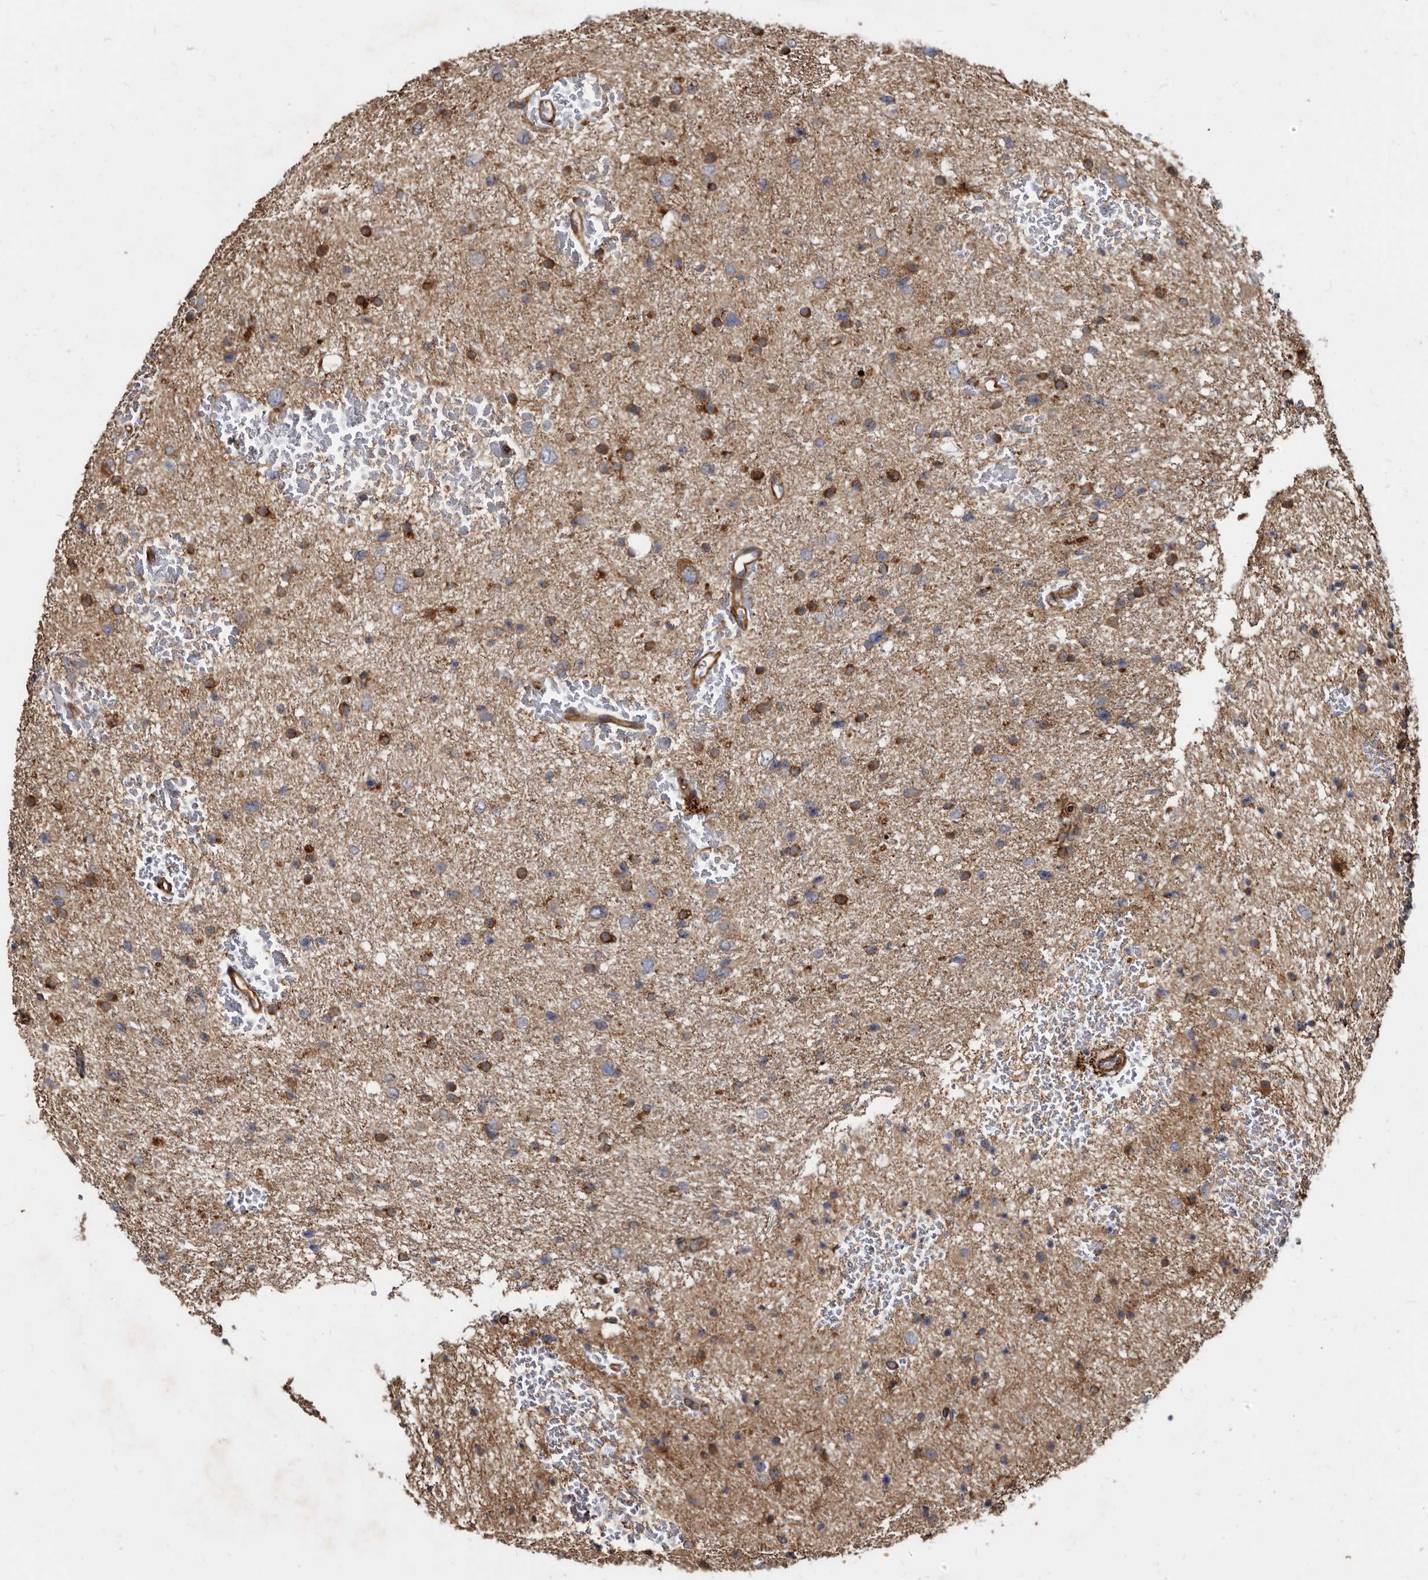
{"staining": {"intensity": "weak", "quantity": "<25%", "location": "cytoplasmic/membranous"}, "tissue": "glioma", "cell_type": "Tumor cells", "image_type": "cancer", "snomed": [{"axis": "morphology", "description": "Glioma, malignant, Low grade"}, {"axis": "topography", "description": "Brain"}], "caption": "Glioma was stained to show a protein in brown. There is no significant staining in tumor cells.", "gene": "KCTD20", "patient": {"sex": "female", "age": 37}}